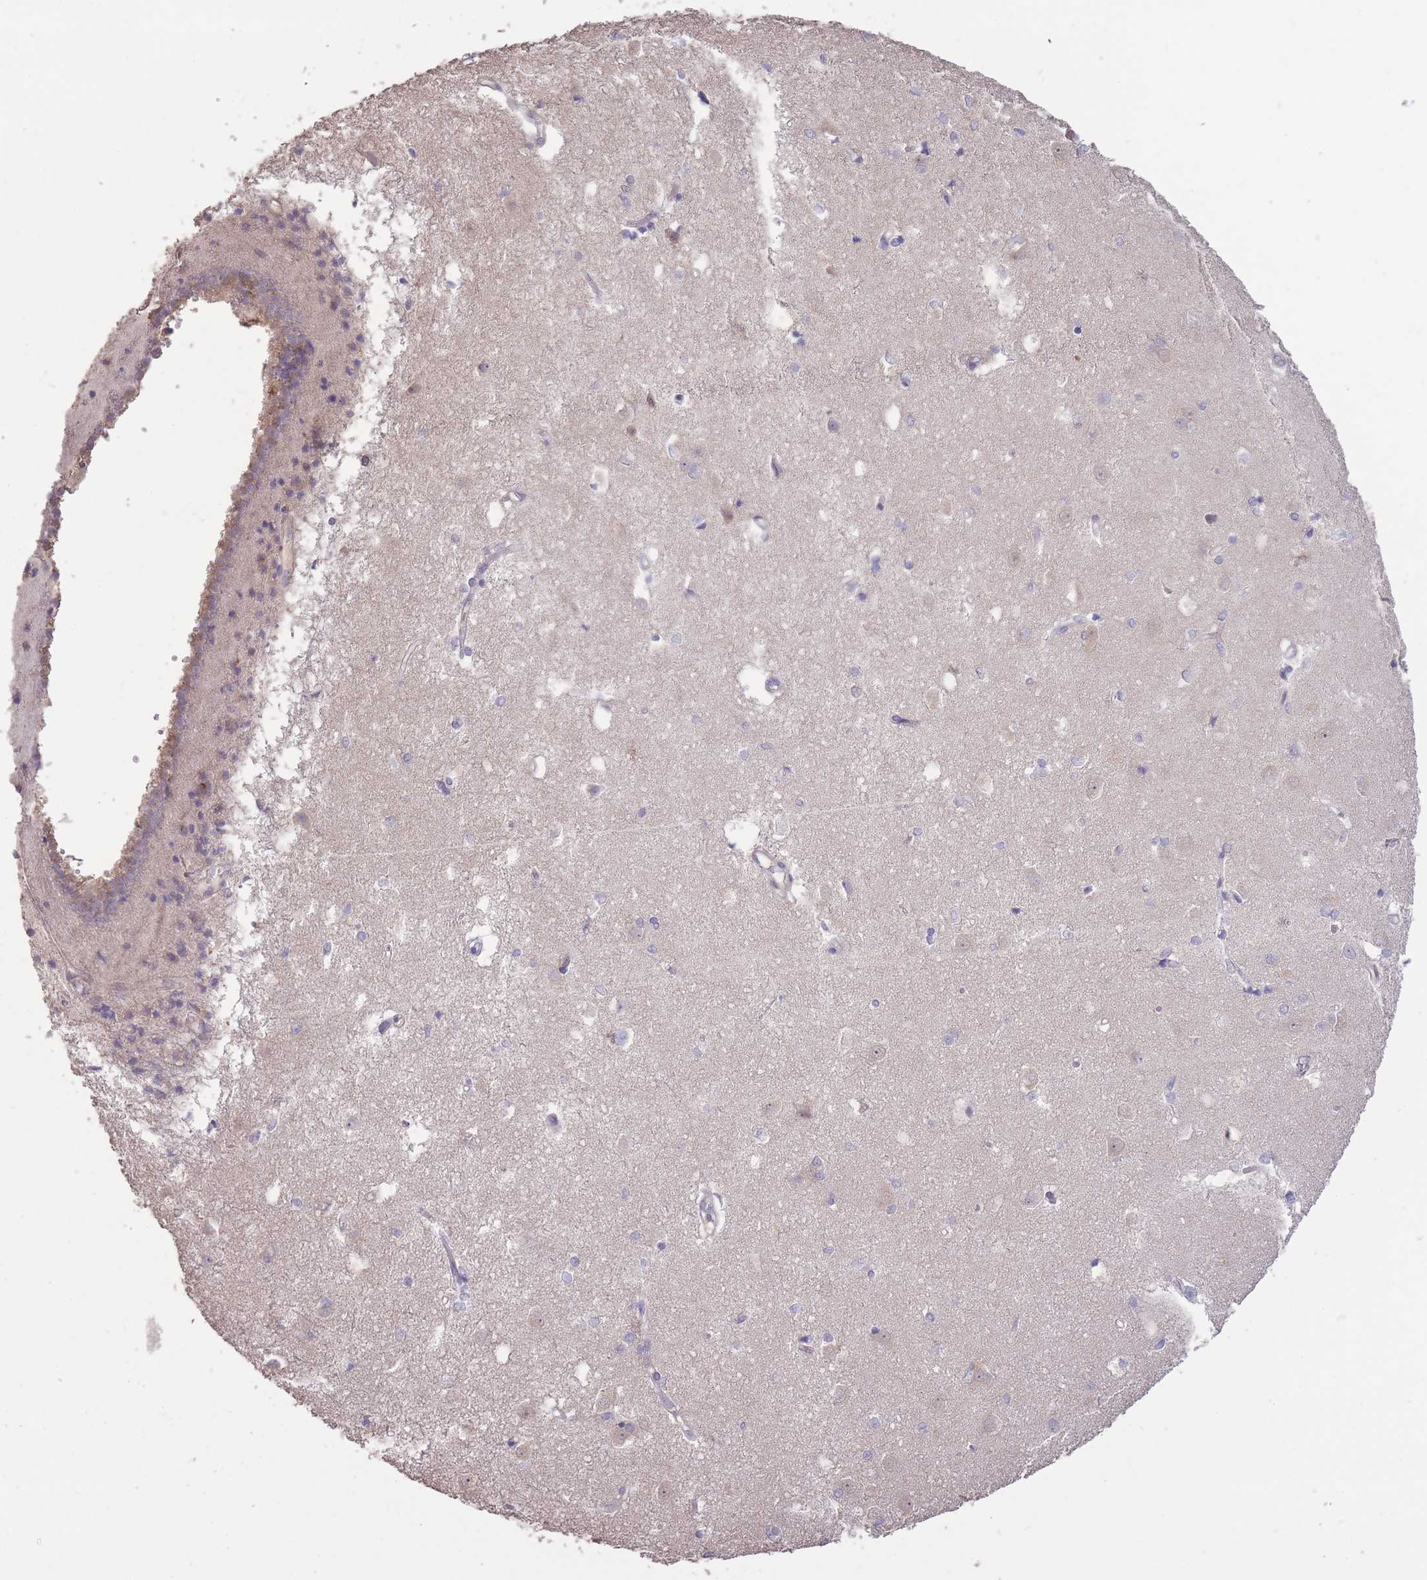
{"staining": {"intensity": "negative", "quantity": "none", "location": "none"}, "tissue": "caudate", "cell_type": "Glial cells", "image_type": "normal", "snomed": [{"axis": "morphology", "description": "Normal tissue, NOS"}, {"axis": "topography", "description": "Lateral ventricle wall"}], "caption": "High magnification brightfield microscopy of normal caudate stained with DAB (3,3'-diaminobenzidine) (brown) and counterstained with hematoxylin (blue): glial cells show no significant expression.", "gene": "RSPH10B2", "patient": {"sex": "male", "age": 37}}